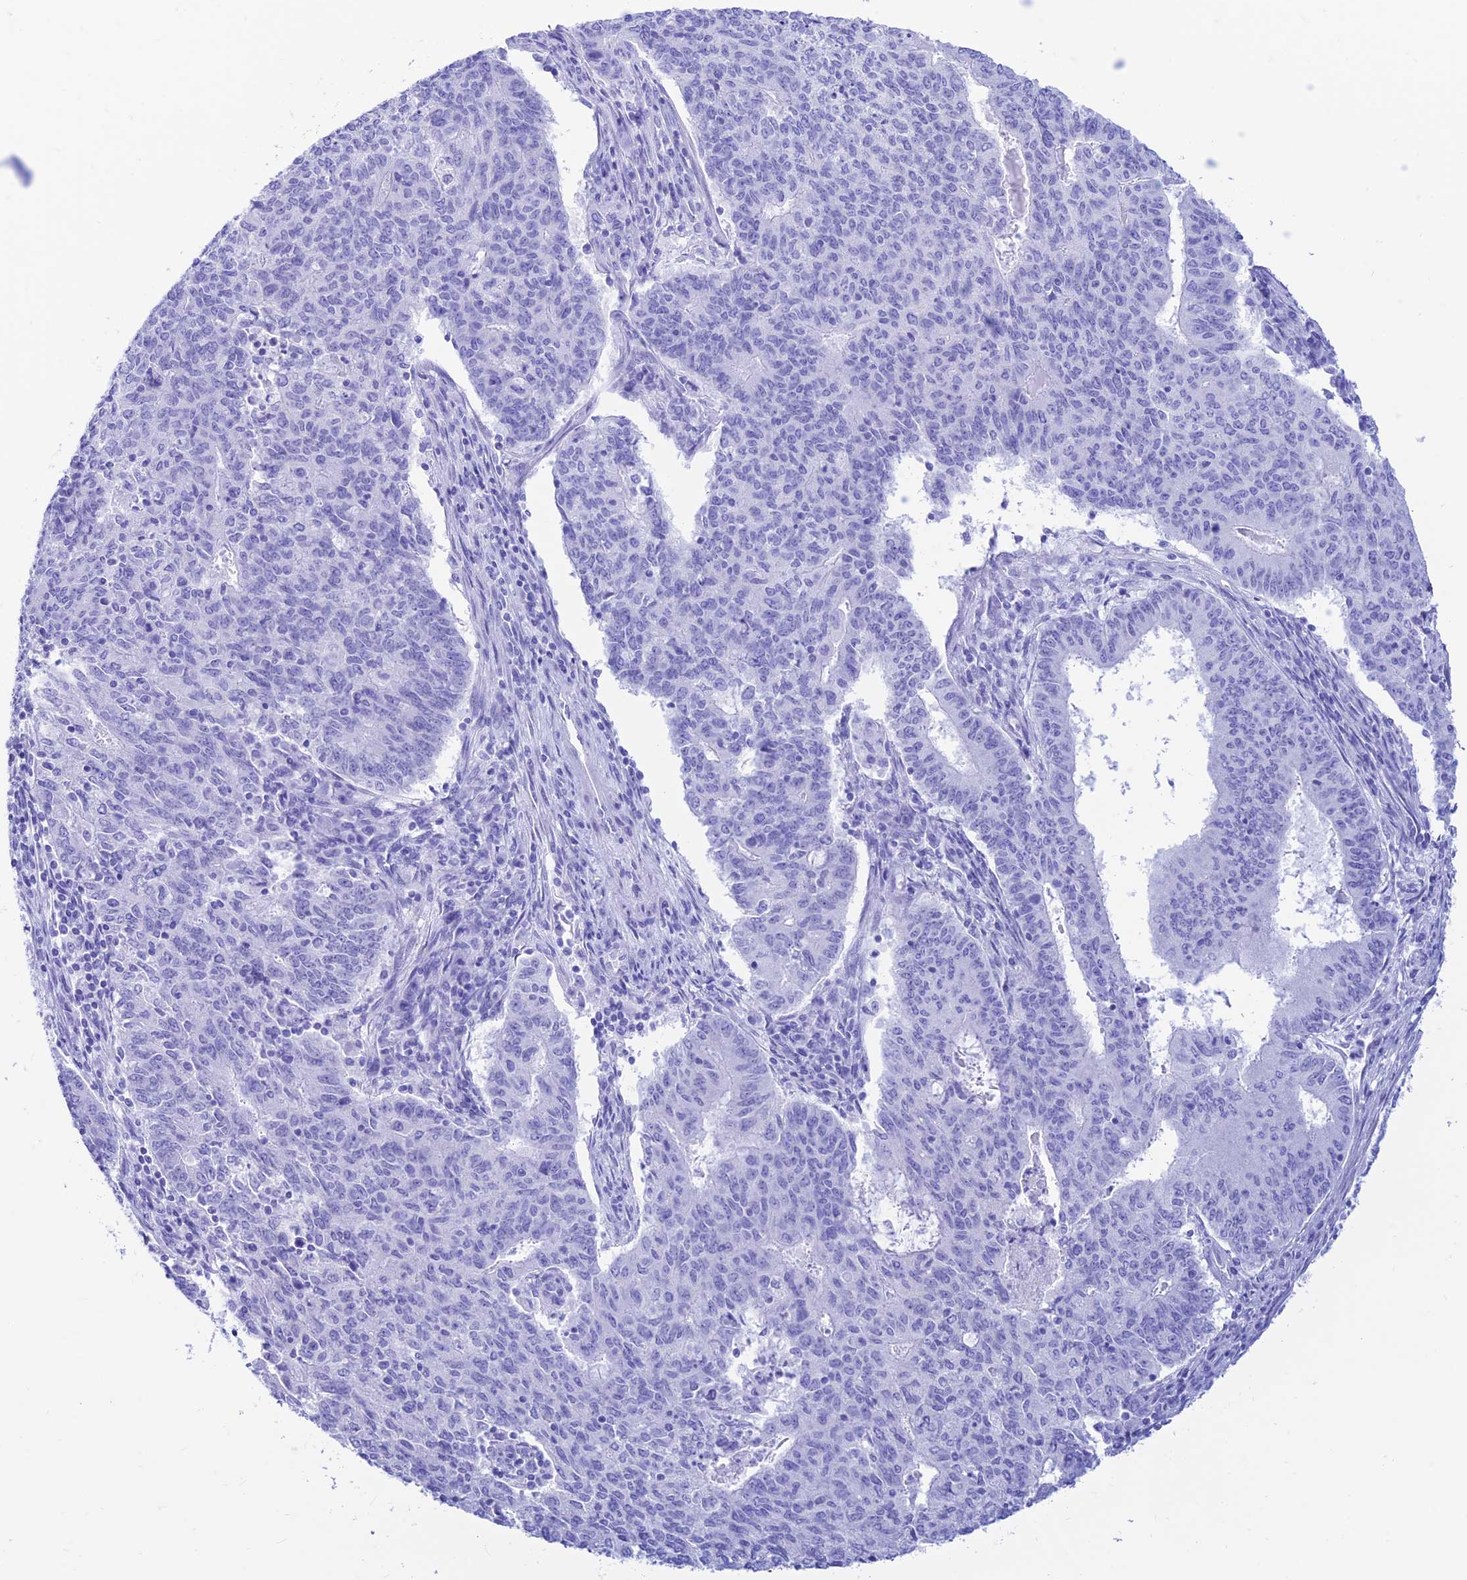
{"staining": {"intensity": "negative", "quantity": "none", "location": "none"}, "tissue": "endometrial cancer", "cell_type": "Tumor cells", "image_type": "cancer", "snomed": [{"axis": "morphology", "description": "Adenocarcinoma, NOS"}, {"axis": "topography", "description": "Endometrium"}], "caption": "This is an immunohistochemistry (IHC) histopathology image of endometrial cancer (adenocarcinoma). There is no expression in tumor cells.", "gene": "PRNP", "patient": {"sex": "female", "age": 59}}